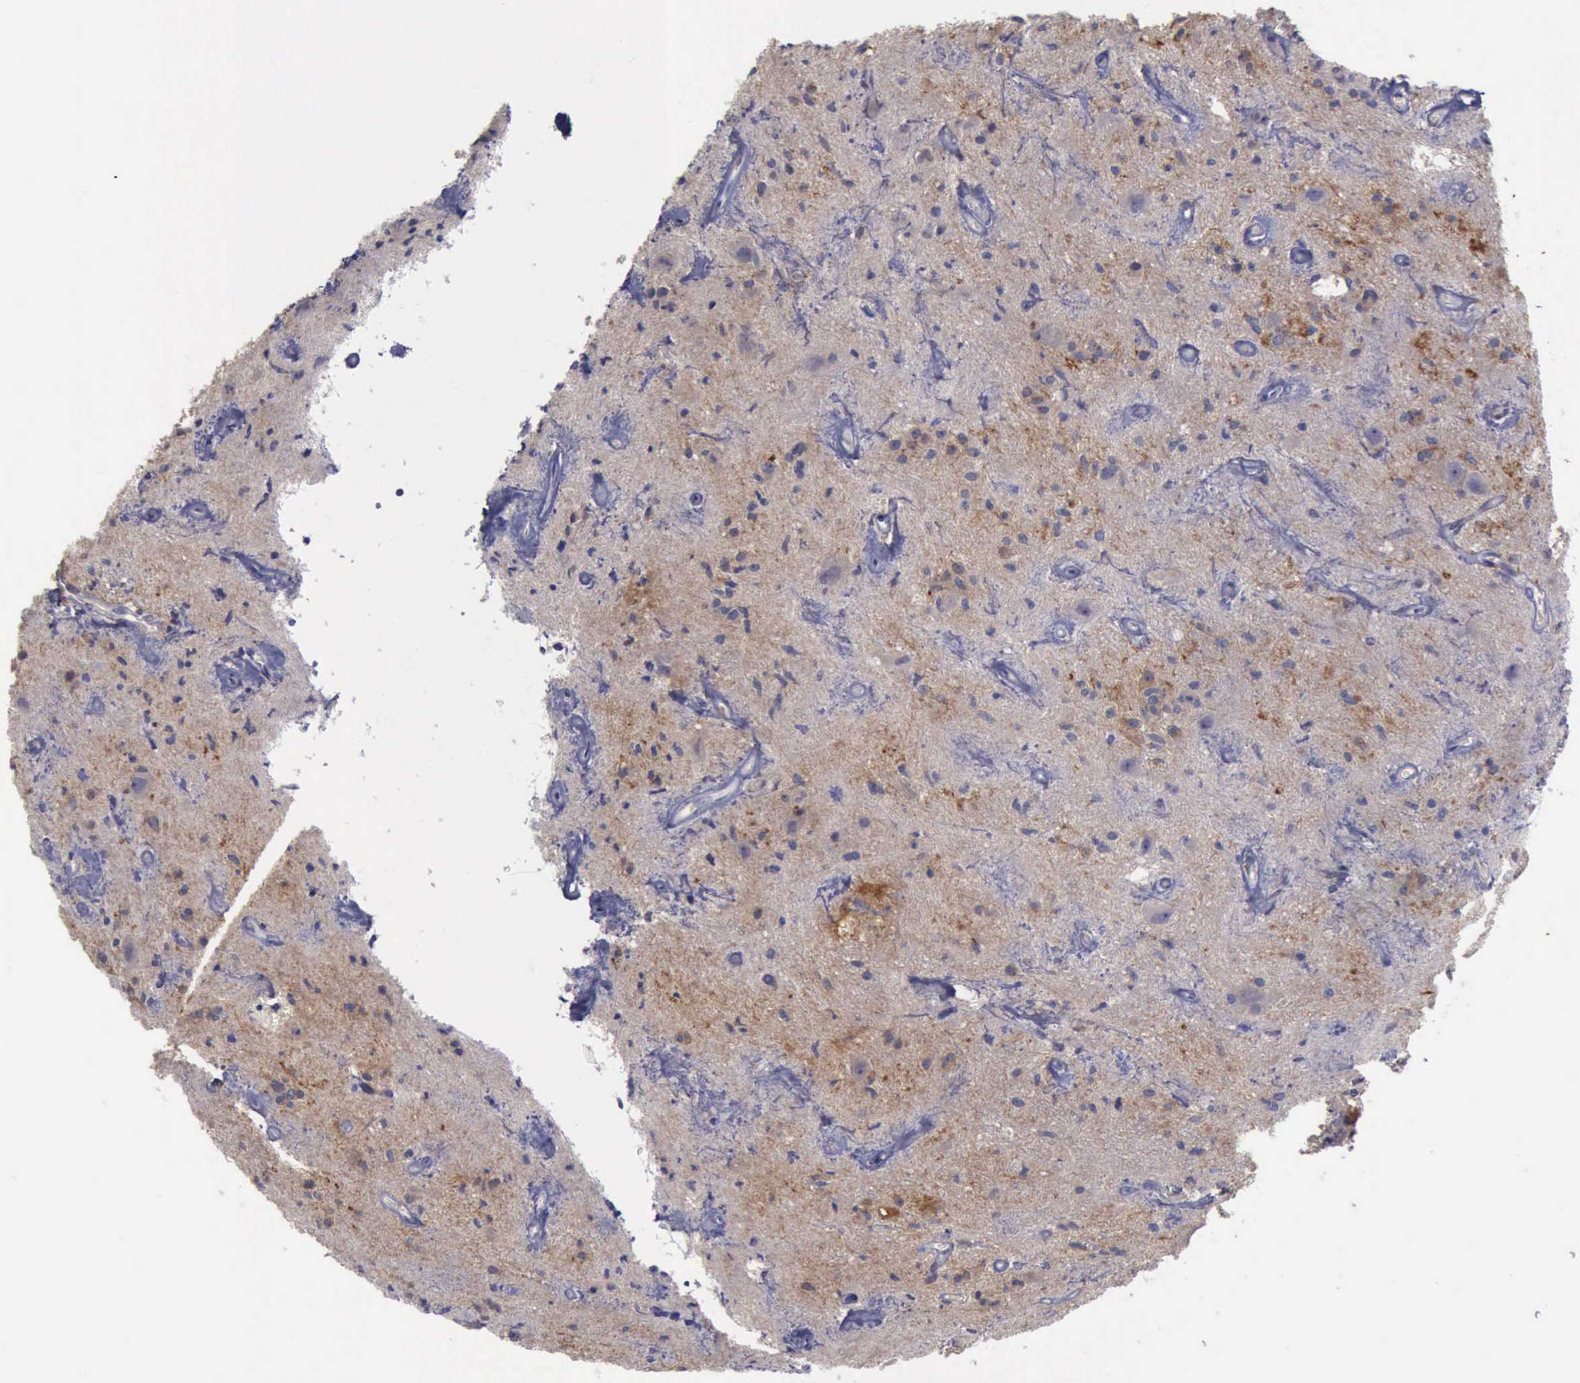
{"staining": {"intensity": "negative", "quantity": "none", "location": "none"}, "tissue": "glioma", "cell_type": "Tumor cells", "image_type": "cancer", "snomed": [{"axis": "morphology", "description": "Glioma, malignant, Low grade"}, {"axis": "topography", "description": "Brain"}], "caption": "High power microscopy image of an immunohistochemistry (IHC) histopathology image of malignant glioma (low-grade), revealing no significant expression in tumor cells.", "gene": "PHKA1", "patient": {"sex": "female", "age": 15}}